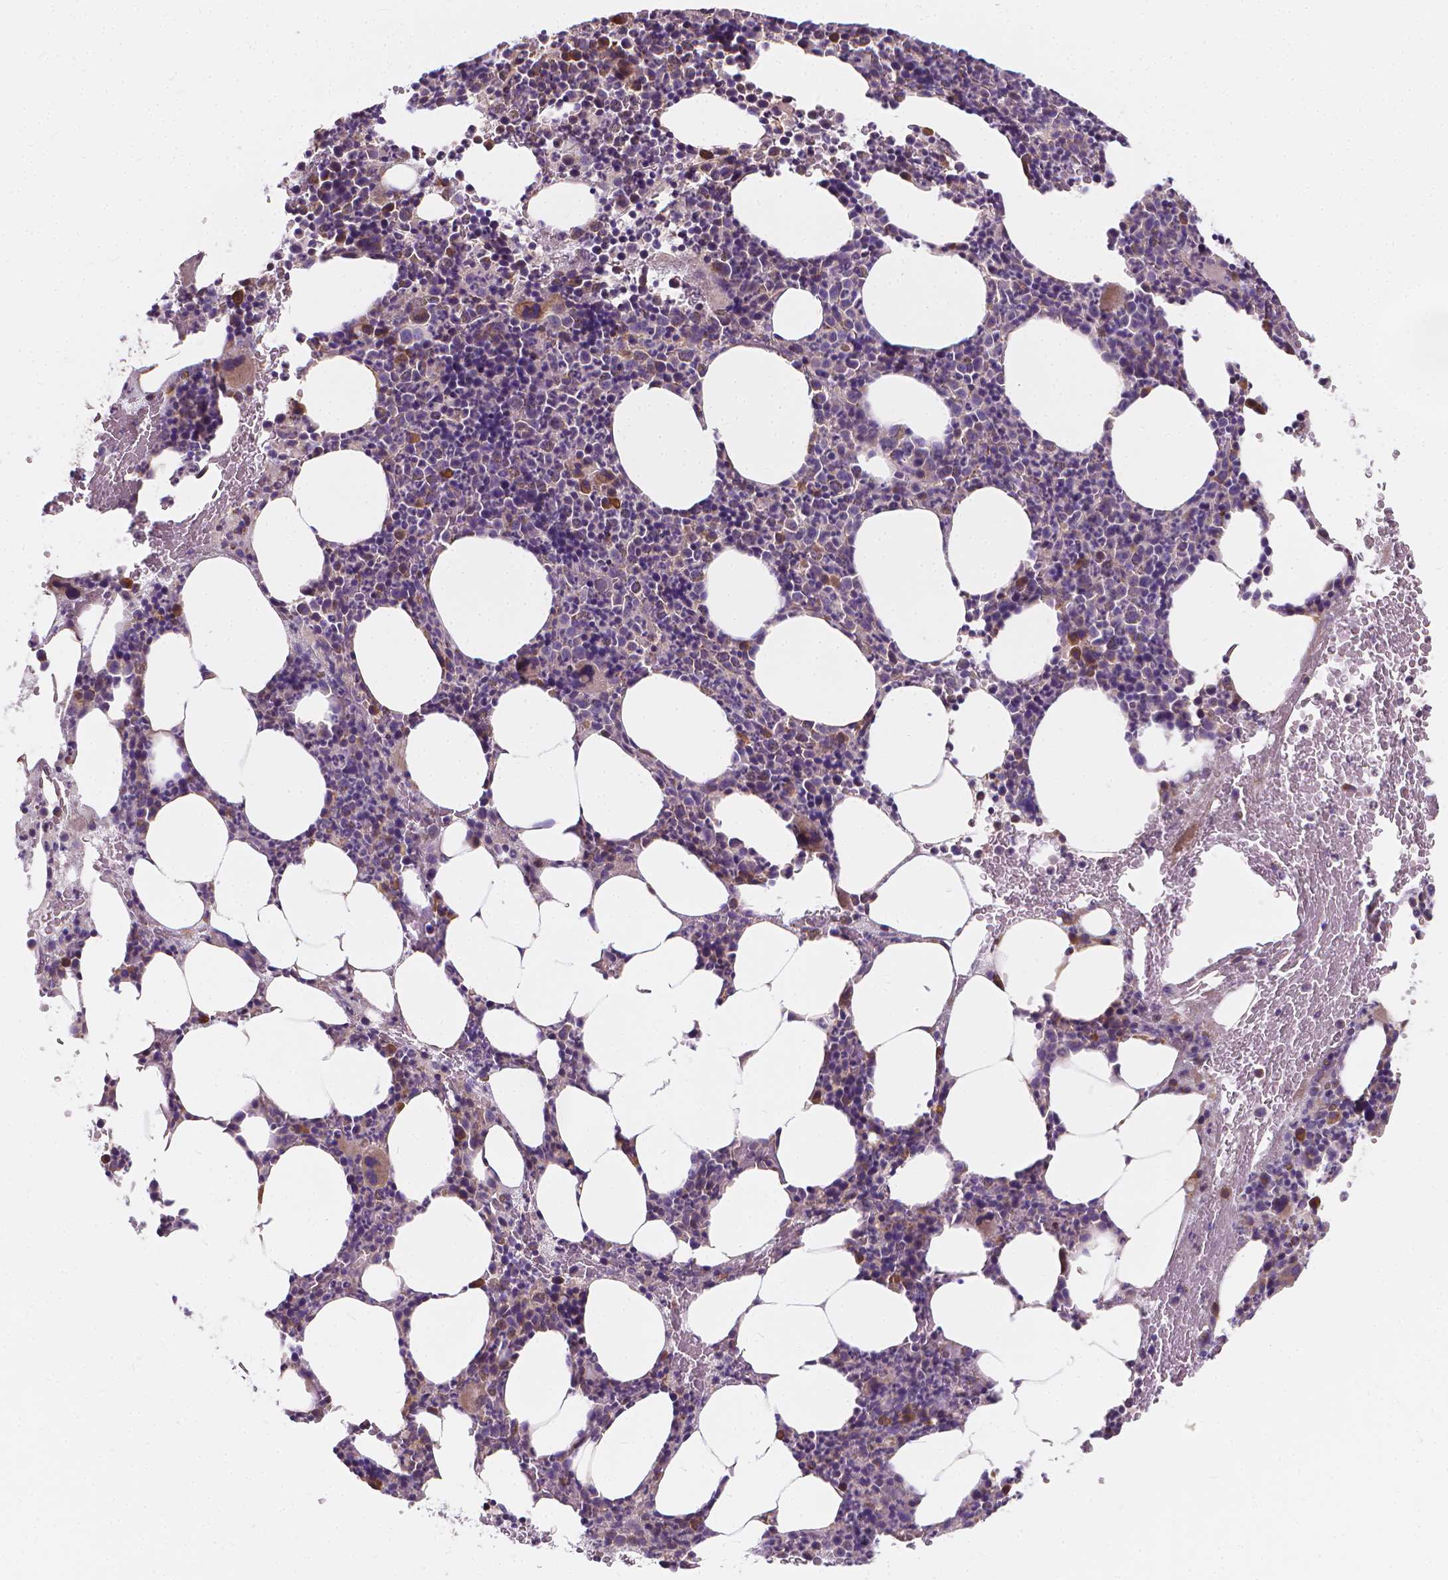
{"staining": {"intensity": "moderate", "quantity": "<25%", "location": "cytoplasmic/membranous"}, "tissue": "bone marrow", "cell_type": "Hematopoietic cells", "image_type": "normal", "snomed": [{"axis": "morphology", "description": "Normal tissue, NOS"}, {"axis": "topography", "description": "Bone marrow"}], "caption": "A high-resolution histopathology image shows IHC staining of unremarkable bone marrow, which demonstrates moderate cytoplasmic/membranous positivity in about <25% of hematopoietic cells.", "gene": "SNCAIP", "patient": {"sex": "male", "age": 89}}